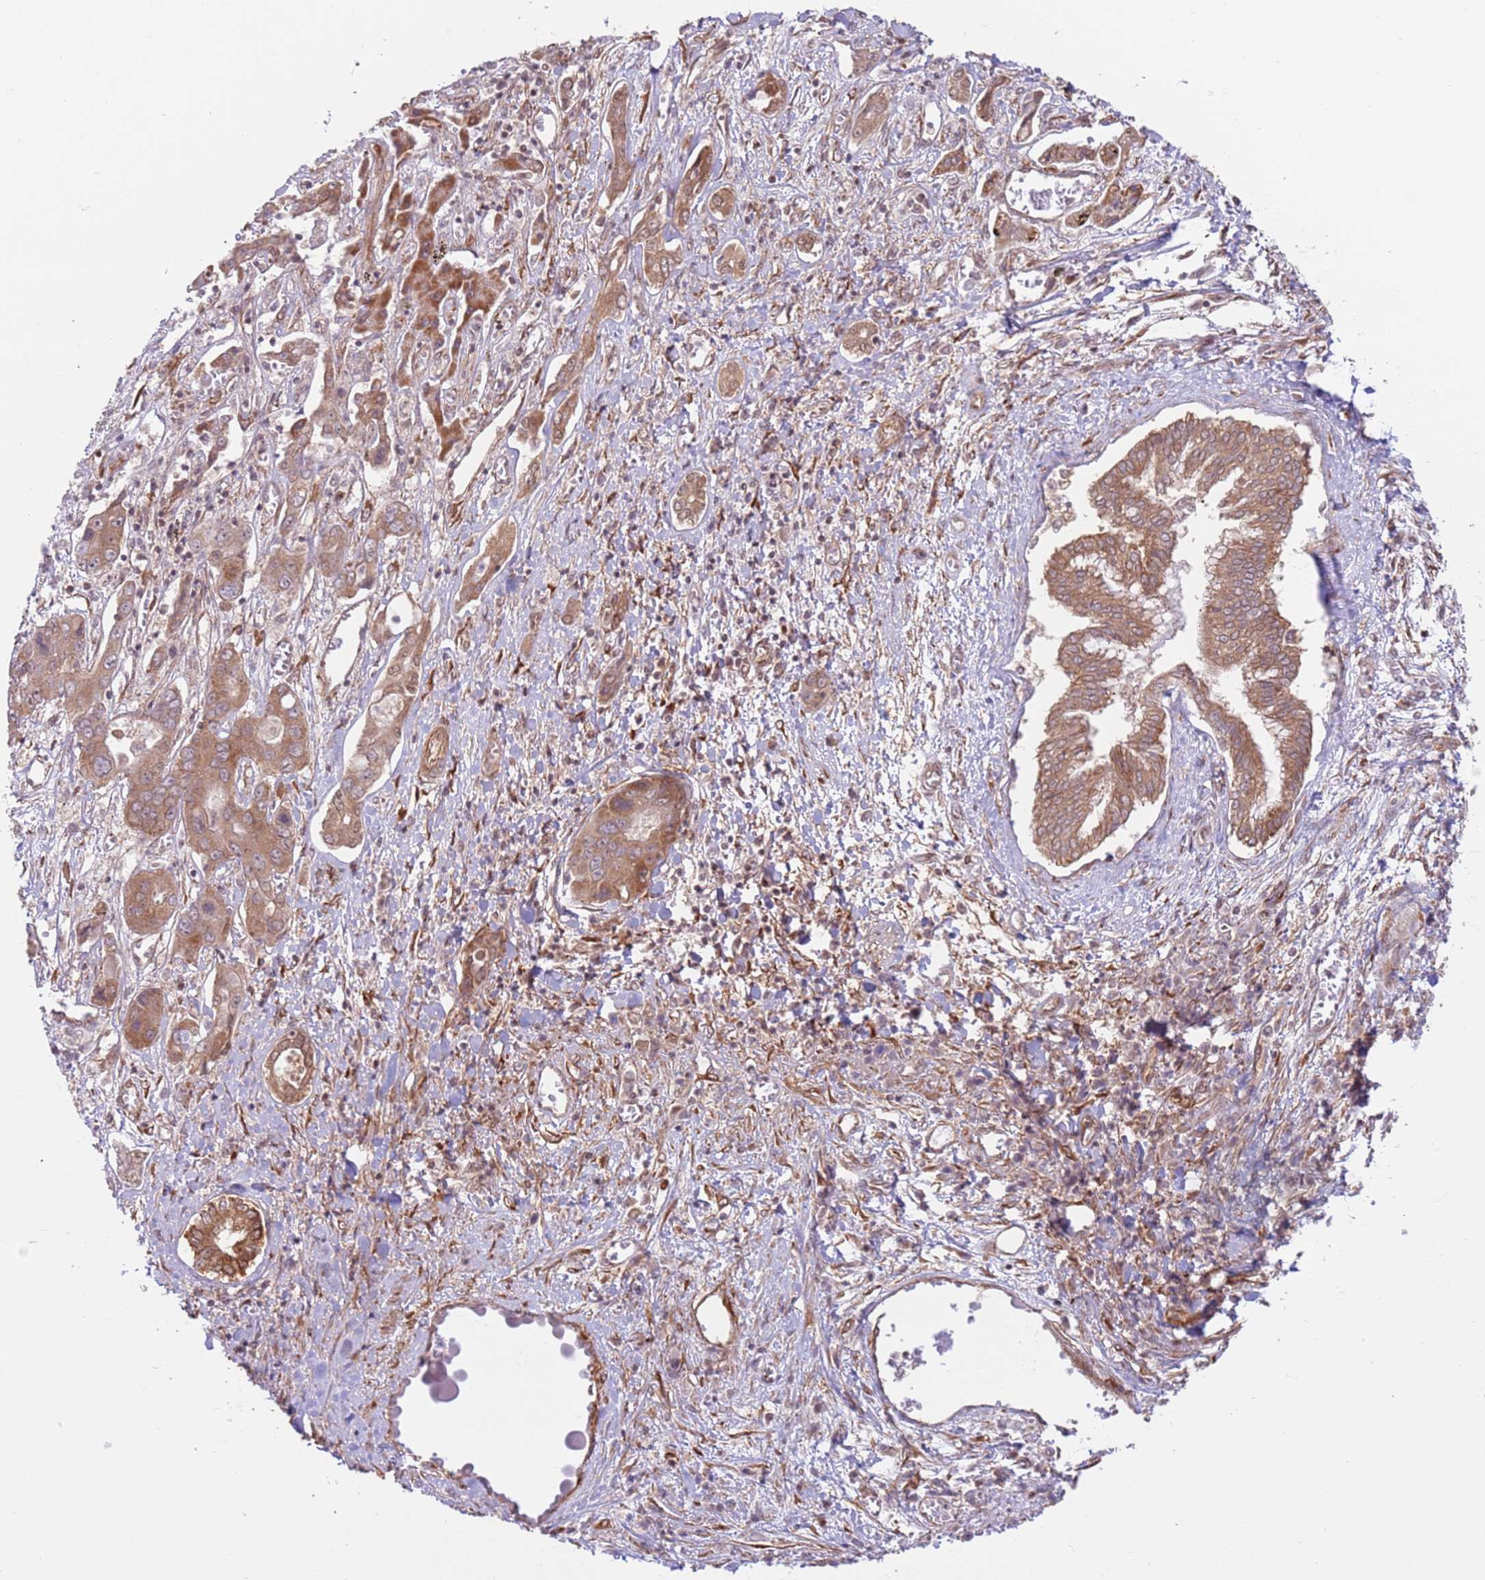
{"staining": {"intensity": "moderate", "quantity": ">75%", "location": "cytoplasmic/membranous"}, "tissue": "liver cancer", "cell_type": "Tumor cells", "image_type": "cancer", "snomed": [{"axis": "morphology", "description": "Cholangiocarcinoma"}, {"axis": "topography", "description": "Liver"}], "caption": "A medium amount of moderate cytoplasmic/membranous staining is seen in about >75% of tumor cells in liver cancer (cholangiocarcinoma) tissue.", "gene": "DCAF4", "patient": {"sex": "male", "age": 67}}